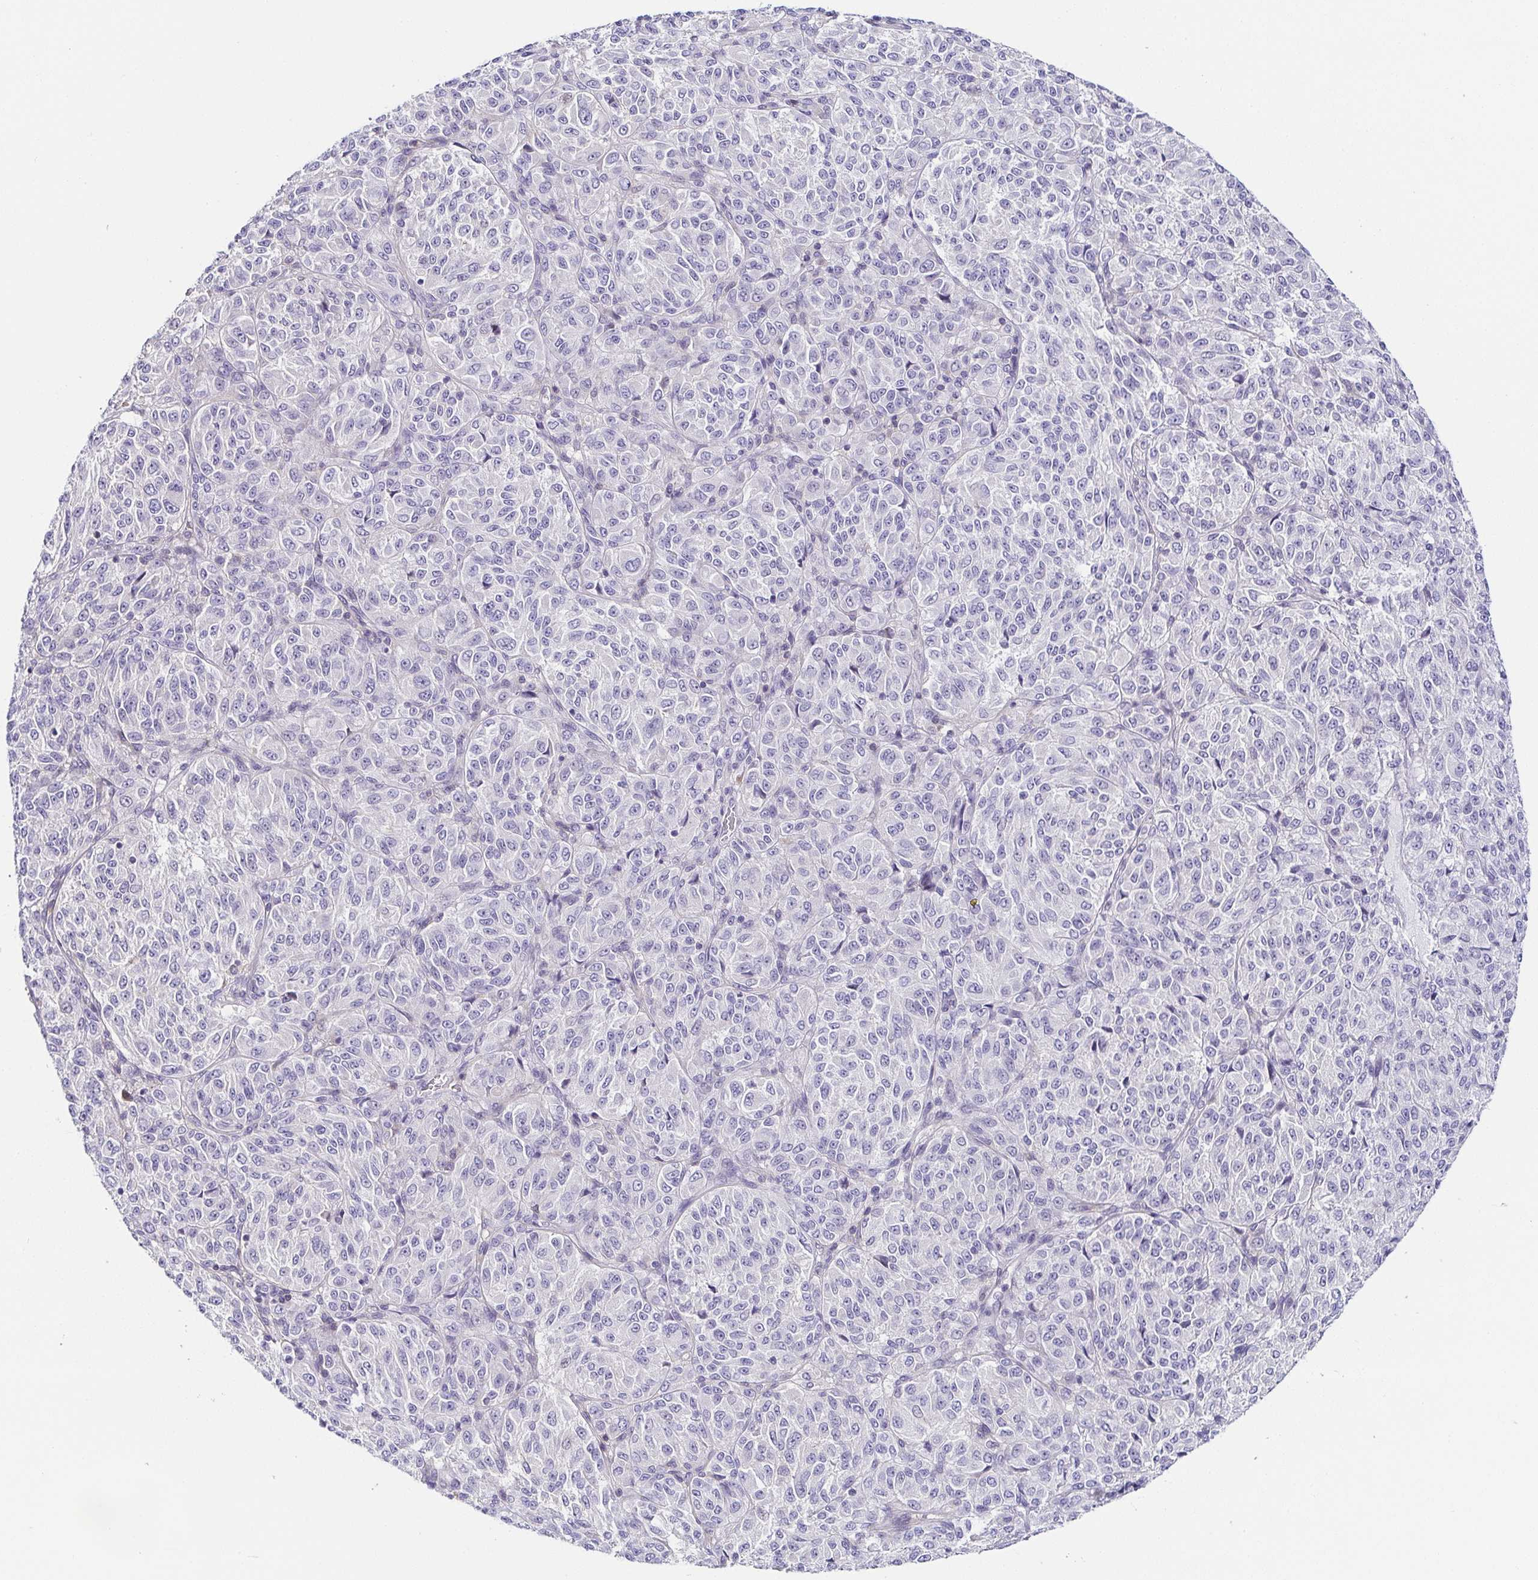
{"staining": {"intensity": "negative", "quantity": "none", "location": "none"}, "tissue": "melanoma", "cell_type": "Tumor cells", "image_type": "cancer", "snomed": [{"axis": "morphology", "description": "Malignant melanoma, Metastatic site"}, {"axis": "topography", "description": "Brain"}], "caption": "Immunohistochemistry micrograph of neoplastic tissue: human malignant melanoma (metastatic site) stained with DAB demonstrates no significant protein staining in tumor cells.", "gene": "FAM162B", "patient": {"sex": "female", "age": 56}}